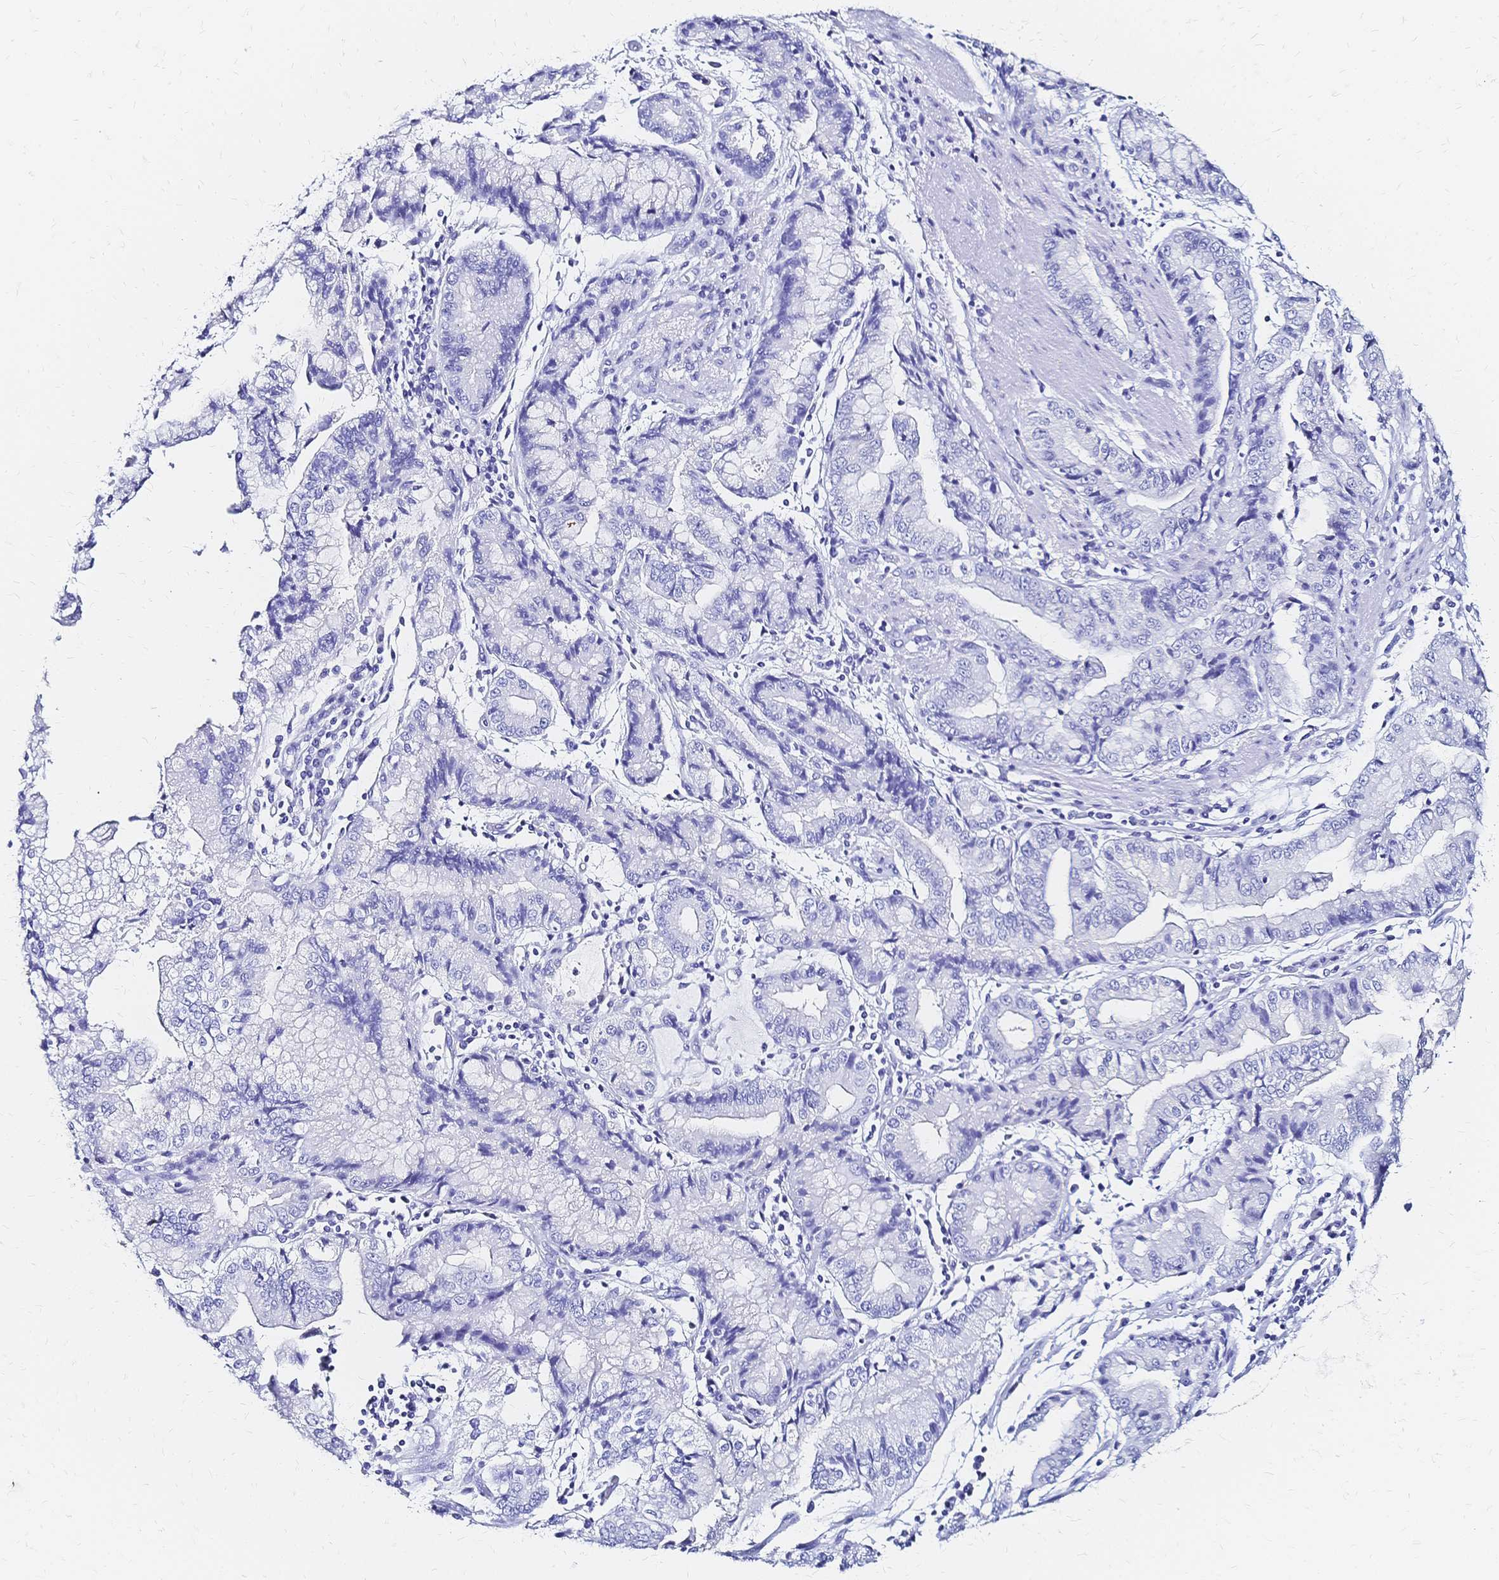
{"staining": {"intensity": "negative", "quantity": "none", "location": "none"}, "tissue": "stomach cancer", "cell_type": "Tumor cells", "image_type": "cancer", "snomed": [{"axis": "morphology", "description": "Adenocarcinoma, NOS"}, {"axis": "topography", "description": "Stomach, upper"}], "caption": "Immunohistochemistry histopathology image of neoplastic tissue: human adenocarcinoma (stomach) stained with DAB shows no significant protein positivity in tumor cells.", "gene": "SLC5A1", "patient": {"sex": "female", "age": 74}}